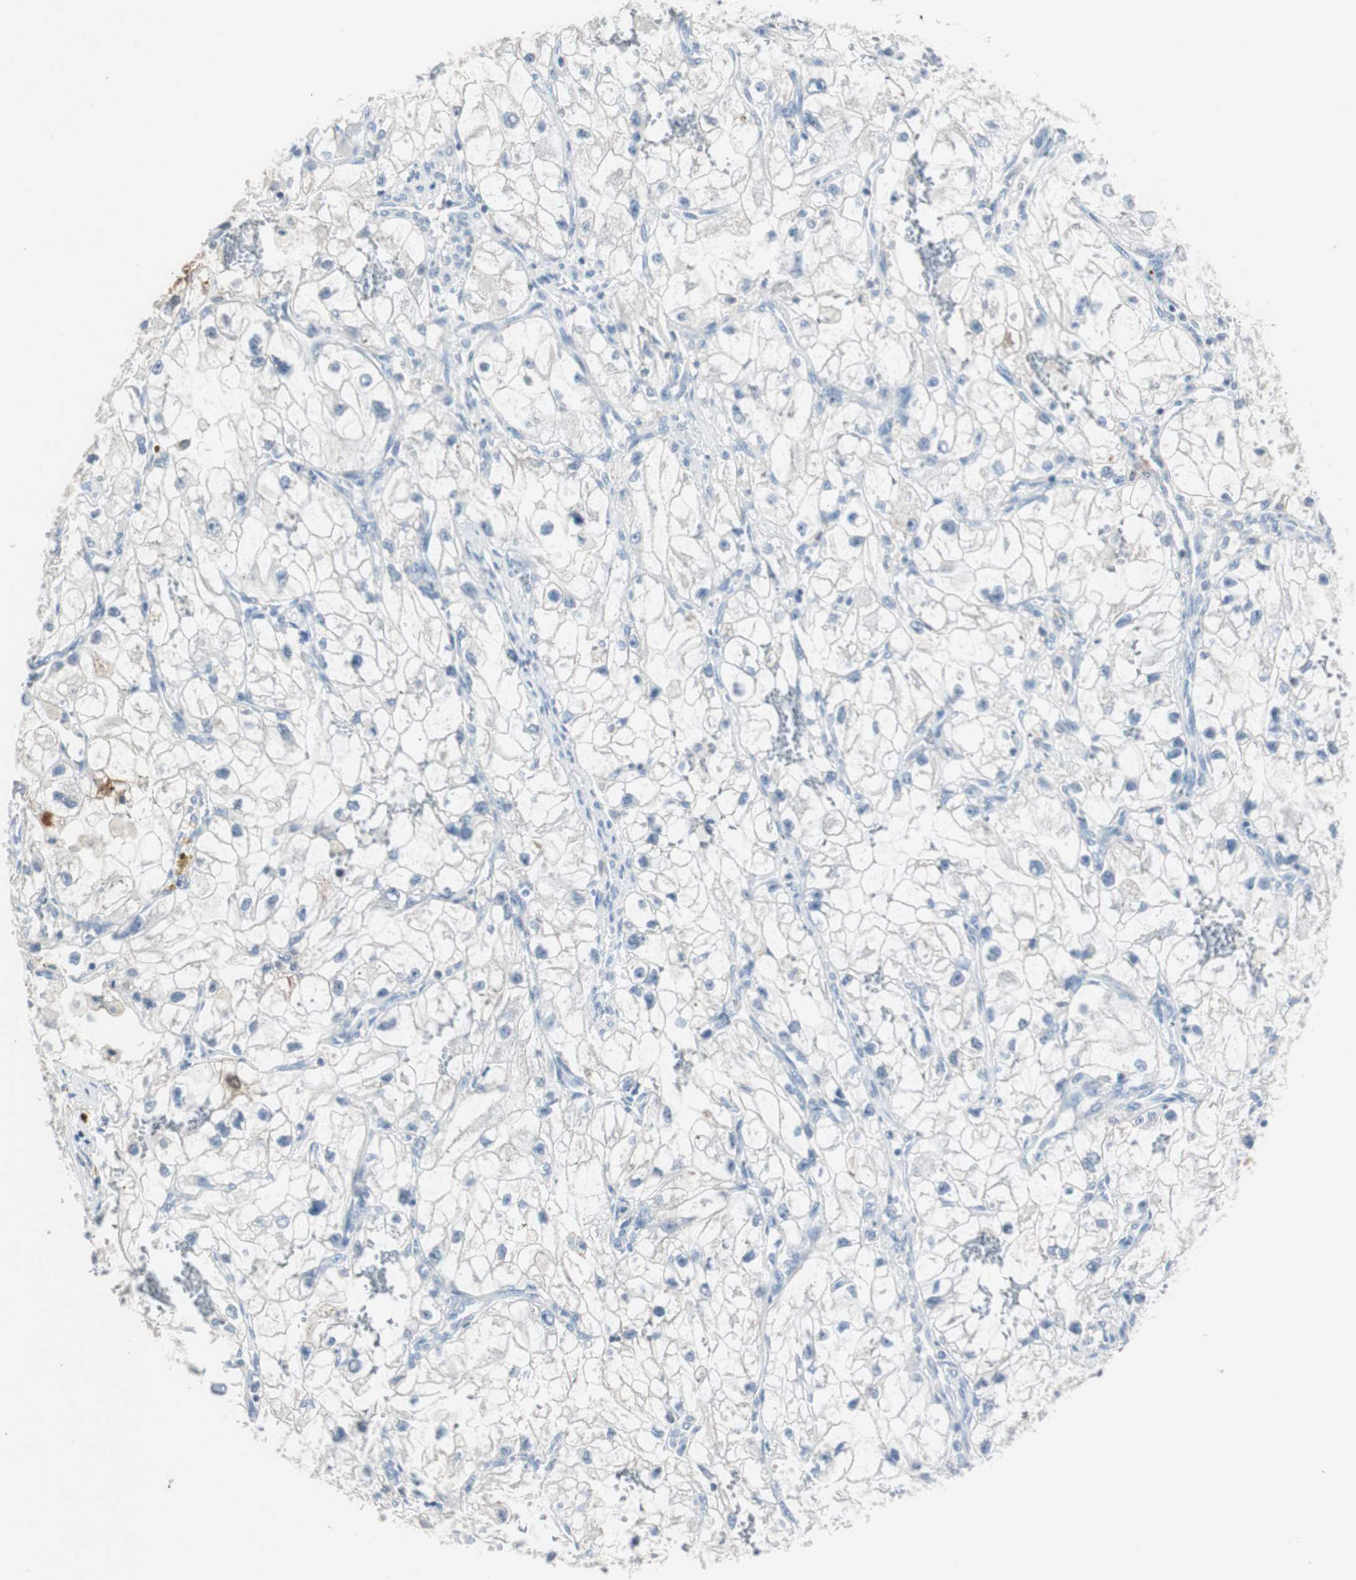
{"staining": {"intensity": "negative", "quantity": "none", "location": "none"}, "tissue": "renal cancer", "cell_type": "Tumor cells", "image_type": "cancer", "snomed": [{"axis": "morphology", "description": "Adenocarcinoma, NOS"}, {"axis": "topography", "description": "Kidney"}], "caption": "IHC histopathology image of human renal cancer stained for a protein (brown), which shows no positivity in tumor cells.", "gene": "TK1", "patient": {"sex": "female", "age": 70}}